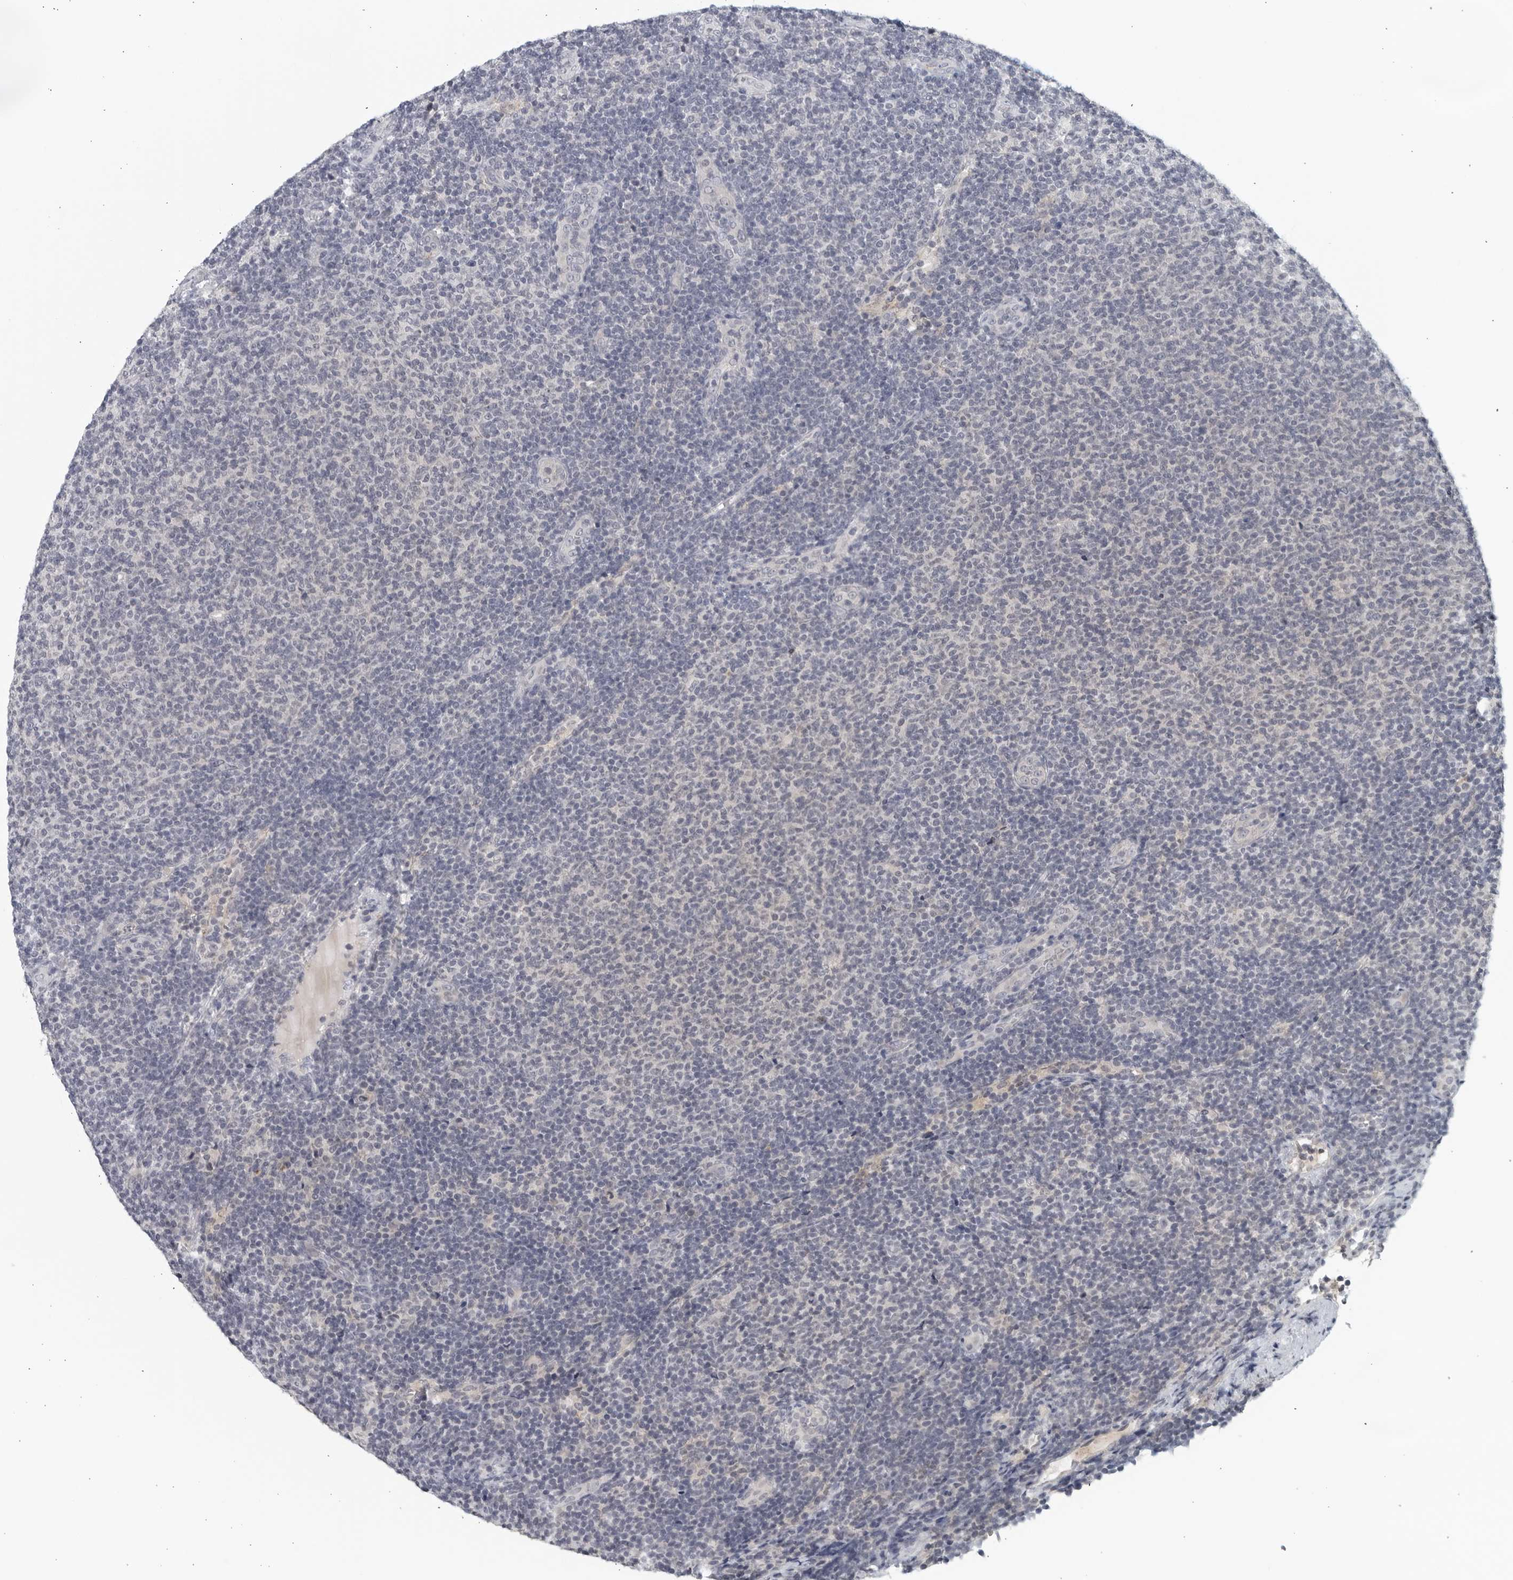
{"staining": {"intensity": "negative", "quantity": "none", "location": "none"}, "tissue": "lymphoma", "cell_type": "Tumor cells", "image_type": "cancer", "snomed": [{"axis": "morphology", "description": "Malignant lymphoma, non-Hodgkin's type, Low grade"}, {"axis": "topography", "description": "Lymph node"}], "caption": "Lymphoma was stained to show a protein in brown. There is no significant expression in tumor cells.", "gene": "MATN1", "patient": {"sex": "male", "age": 66}}